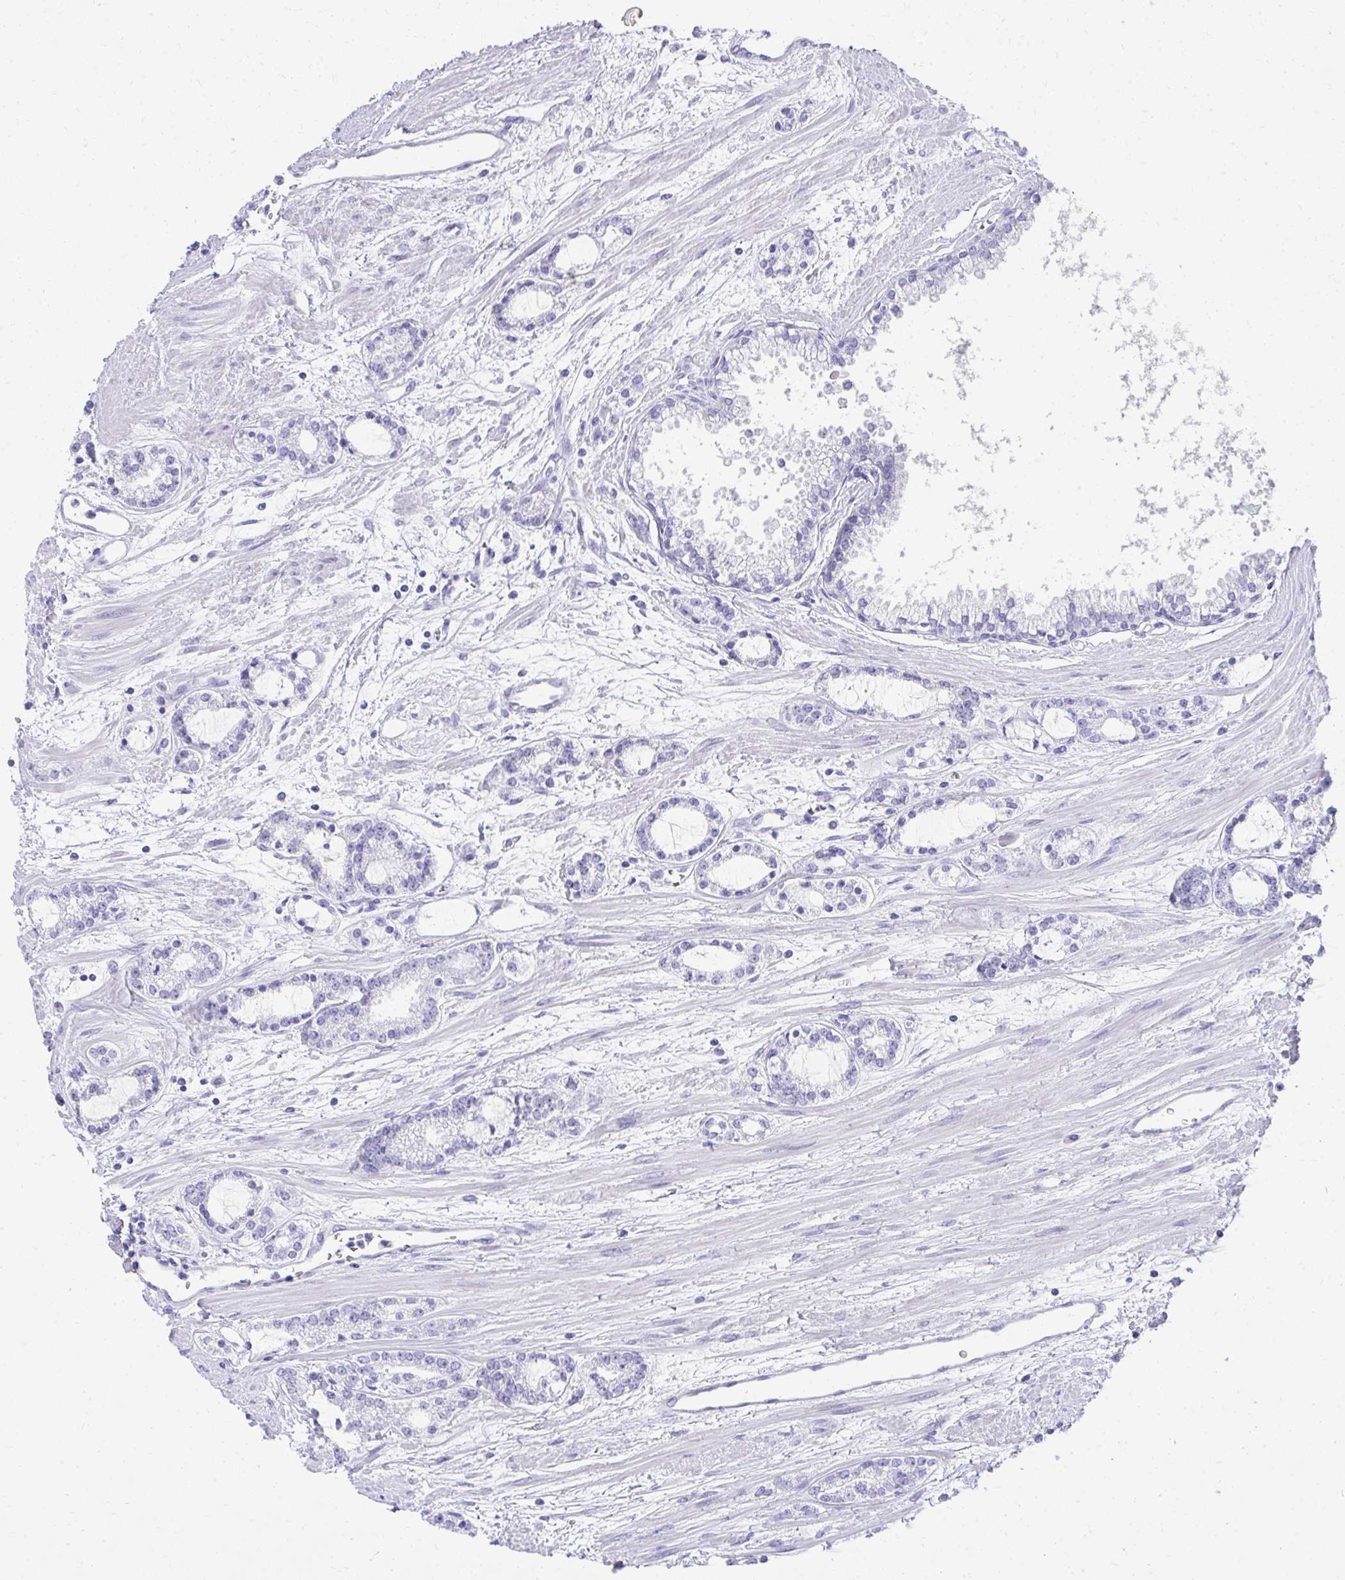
{"staining": {"intensity": "negative", "quantity": "none", "location": "none"}, "tissue": "prostate cancer", "cell_type": "Tumor cells", "image_type": "cancer", "snomed": [{"axis": "morphology", "description": "Adenocarcinoma, Medium grade"}, {"axis": "topography", "description": "Prostate"}], "caption": "Medium-grade adenocarcinoma (prostate) stained for a protein using IHC exhibits no expression tumor cells.", "gene": "TNNT1", "patient": {"sex": "male", "age": 57}}